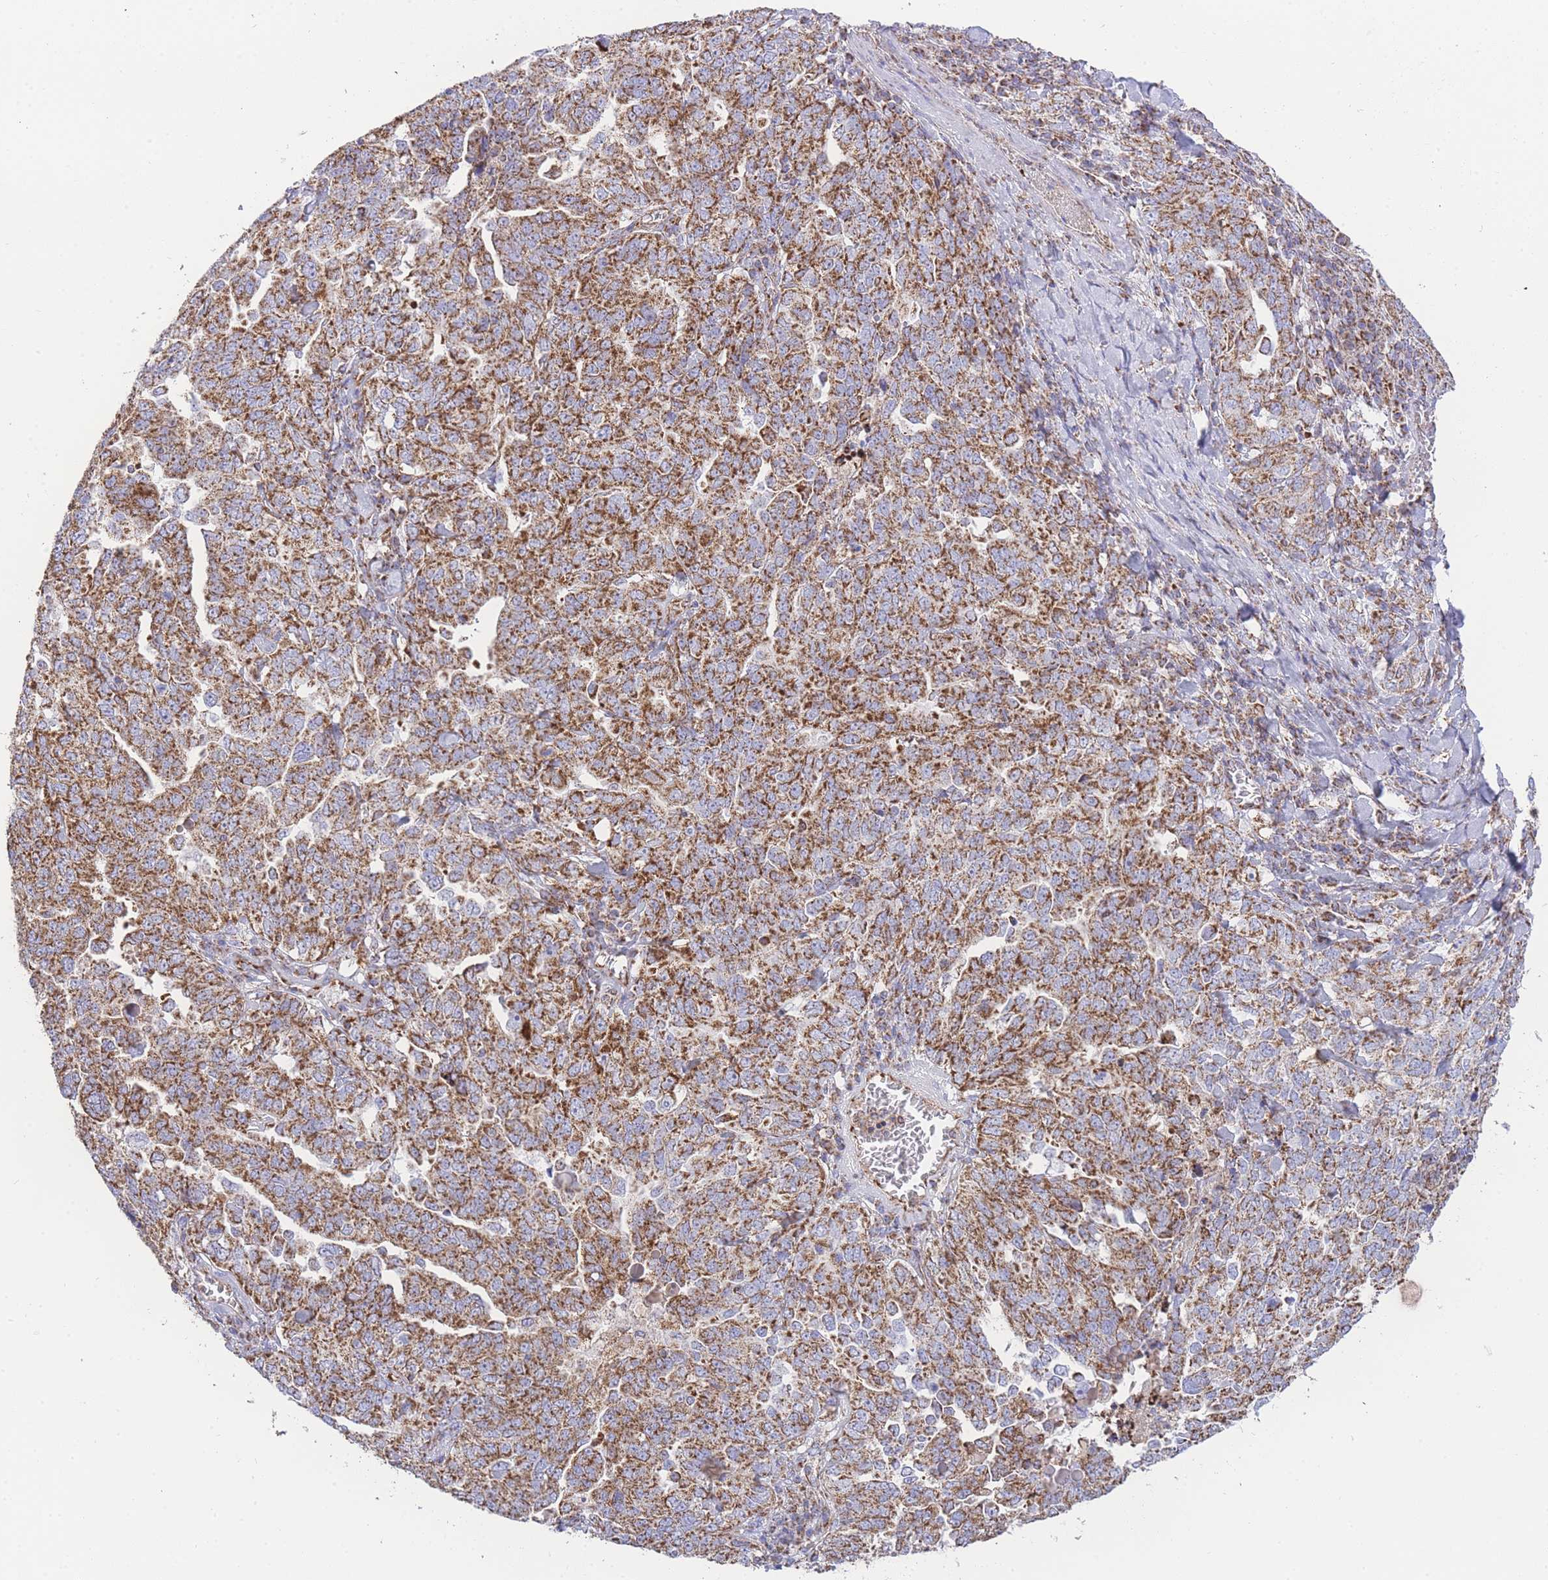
{"staining": {"intensity": "strong", "quantity": ">75%", "location": "cytoplasmic/membranous"}, "tissue": "ovarian cancer", "cell_type": "Tumor cells", "image_type": "cancer", "snomed": [{"axis": "morphology", "description": "Carcinoma, endometroid"}, {"axis": "topography", "description": "Ovary"}], "caption": "High-power microscopy captured an IHC image of ovarian cancer, revealing strong cytoplasmic/membranous staining in about >75% of tumor cells.", "gene": "GSTM1", "patient": {"sex": "female", "age": 62}}